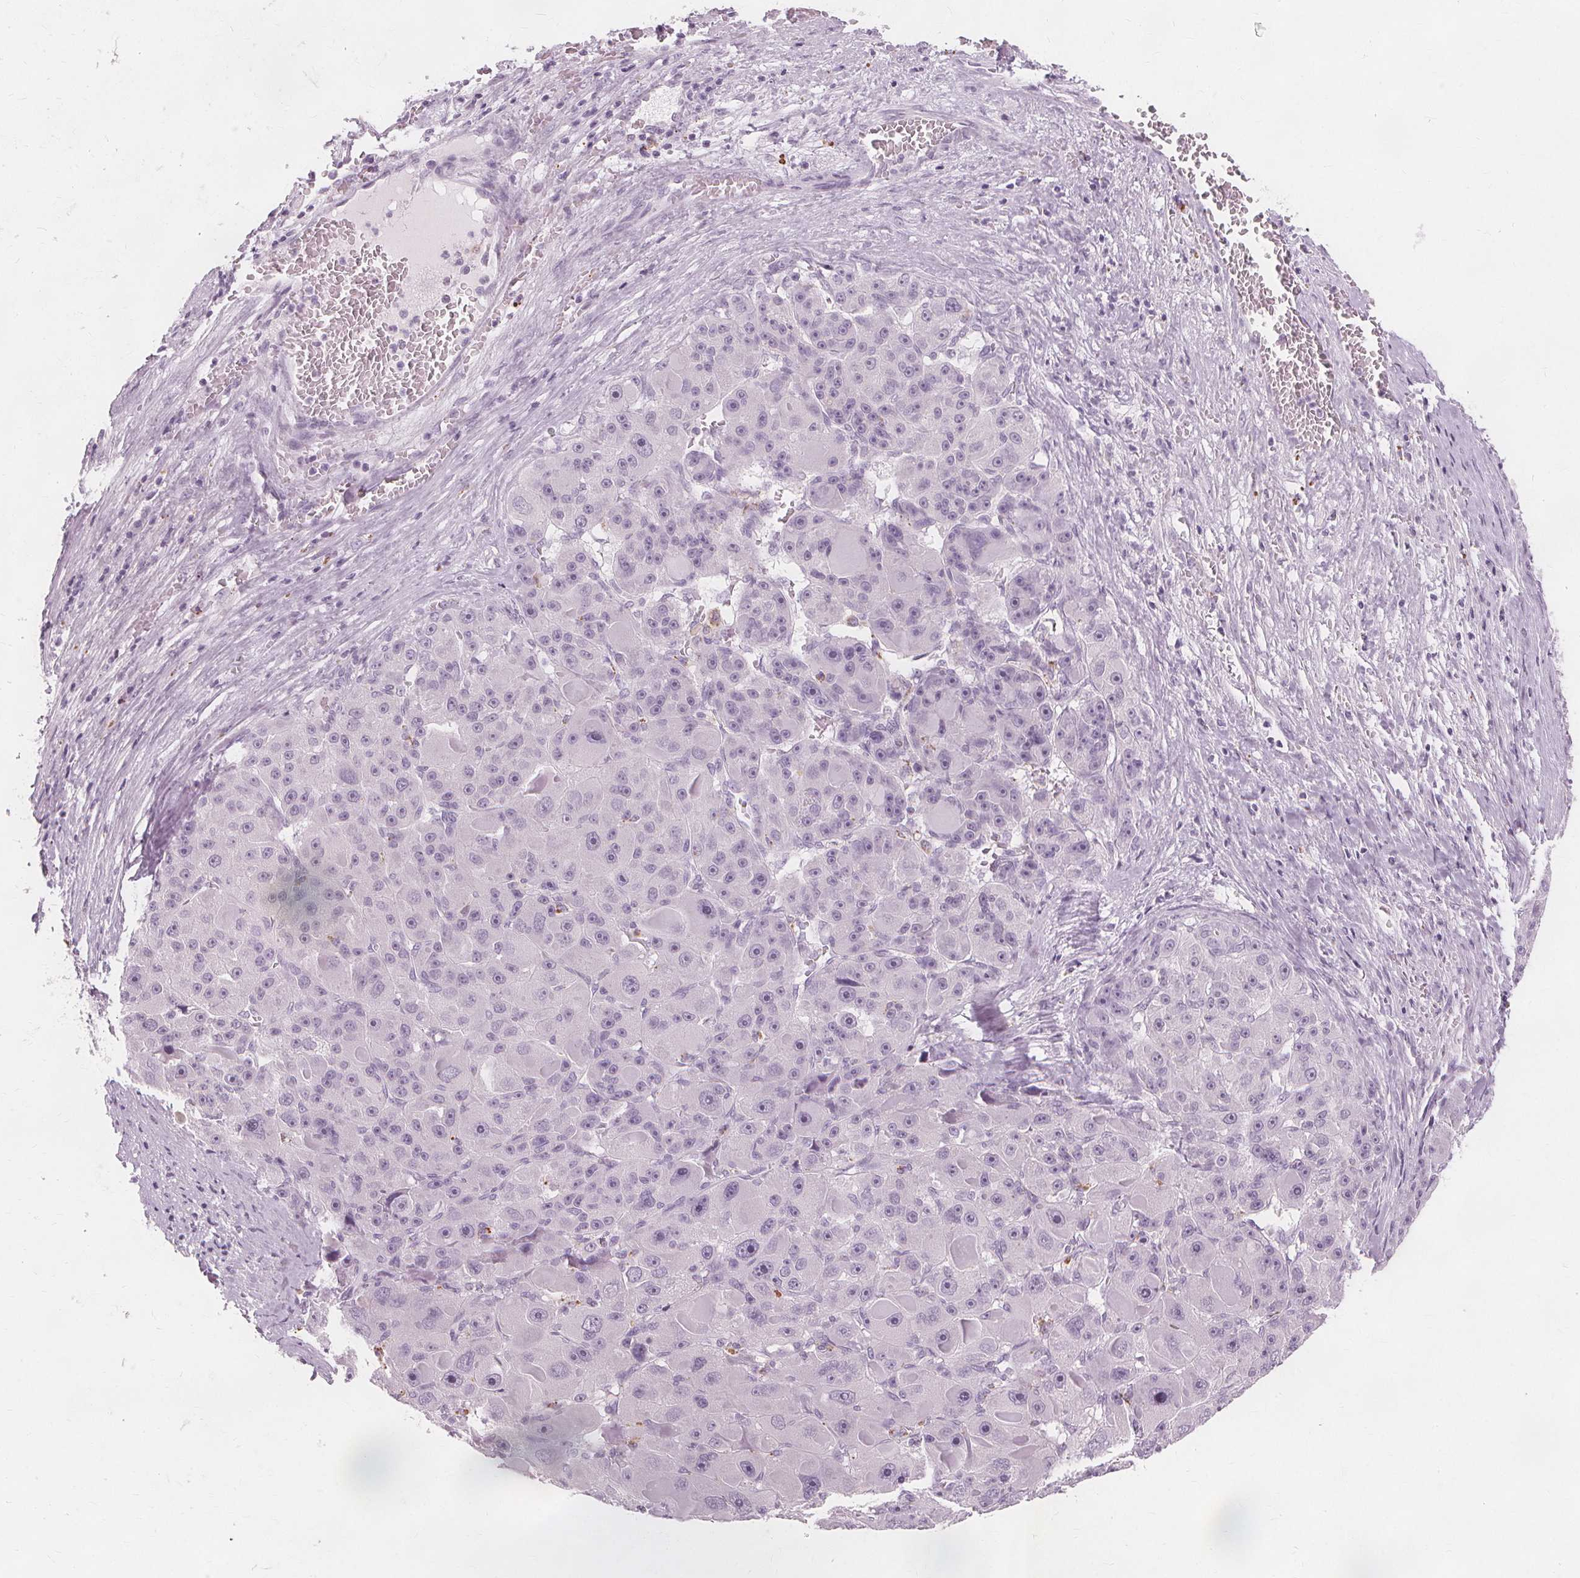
{"staining": {"intensity": "negative", "quantity": "none", "location": "none"}, "tissue": "liver cancer", "cell_type": "Tumor cells", "image_type": "cancer", "snomed": [{"axis": "morphology", "description": "Carcinoma, Hepatocellular, NOS"}, {"axis": "topography", "description": "Liver"}], "caption": "The photomicrograph exhibits no staining of tumor cells in liver hepatocellular carcinoma. Brightfield microscopy of immunohistochemistry stained with DAB (brown) and hematoxylin (blue), captured at high magnification.", "gene": "TFF1", "patient": {"sex": "male", "age": 76}}